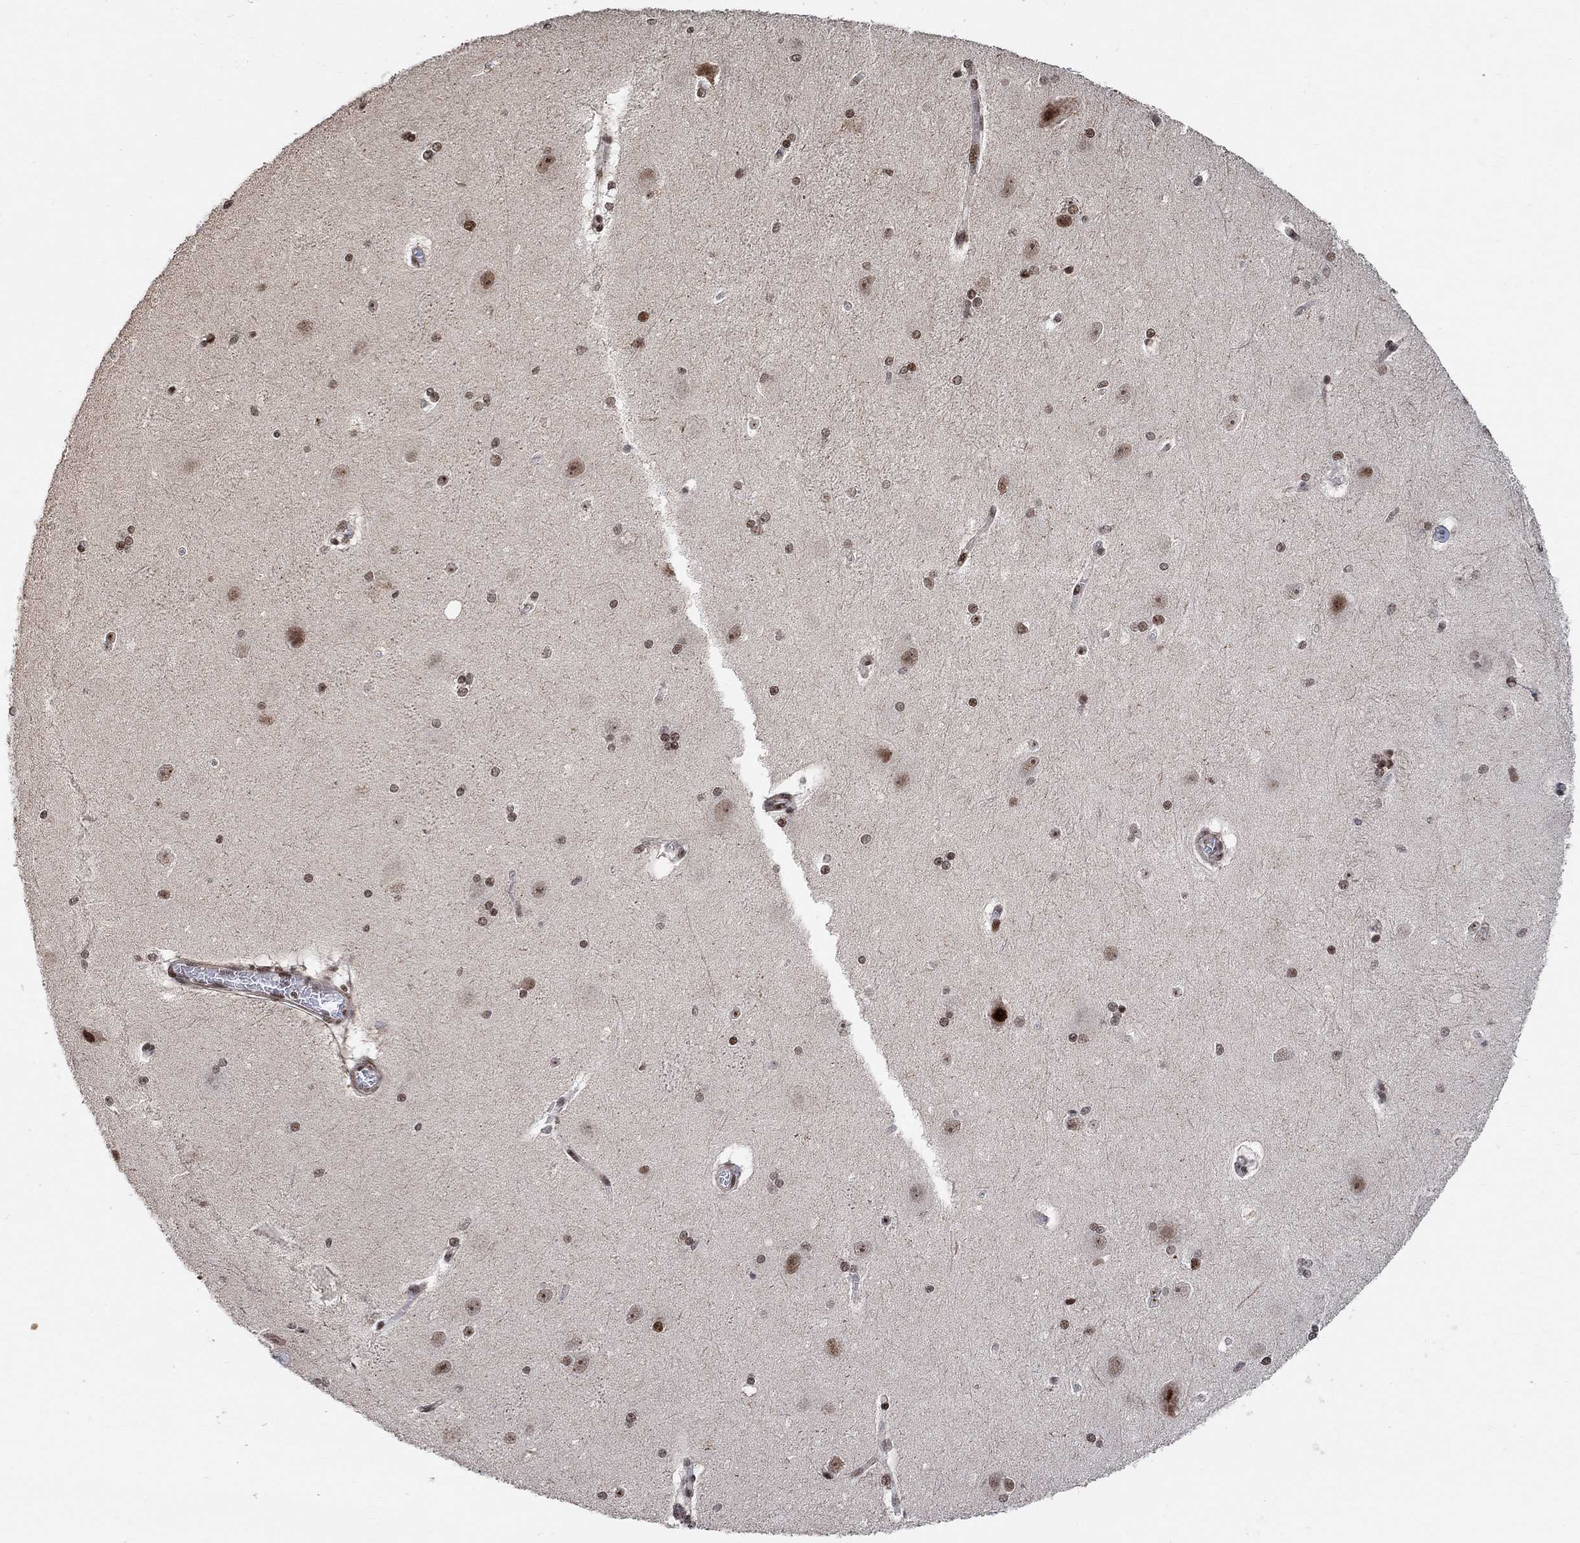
{"staining": {"intensity": "strong", "quantity": "25%-75%", "location": "nuclear"}, "tissue": "hippocampus", "cell_type": "Glial cells", "image_type": "normal", "snomed": [{"axis": "morphology", "description": "Normal tissue, NOS"}, {"axis": "topography", "description": "Cerebral cortex"}, {"axis": "topography", "description": "Hippocampus"}], "caption": "Protein analysis of unremarkable hippocampus demonstrates strong nuclear positivity in about 25%-75% of glial cells.", "gene": "E4F1", "patient": {"sex": "female", "age": 19}}